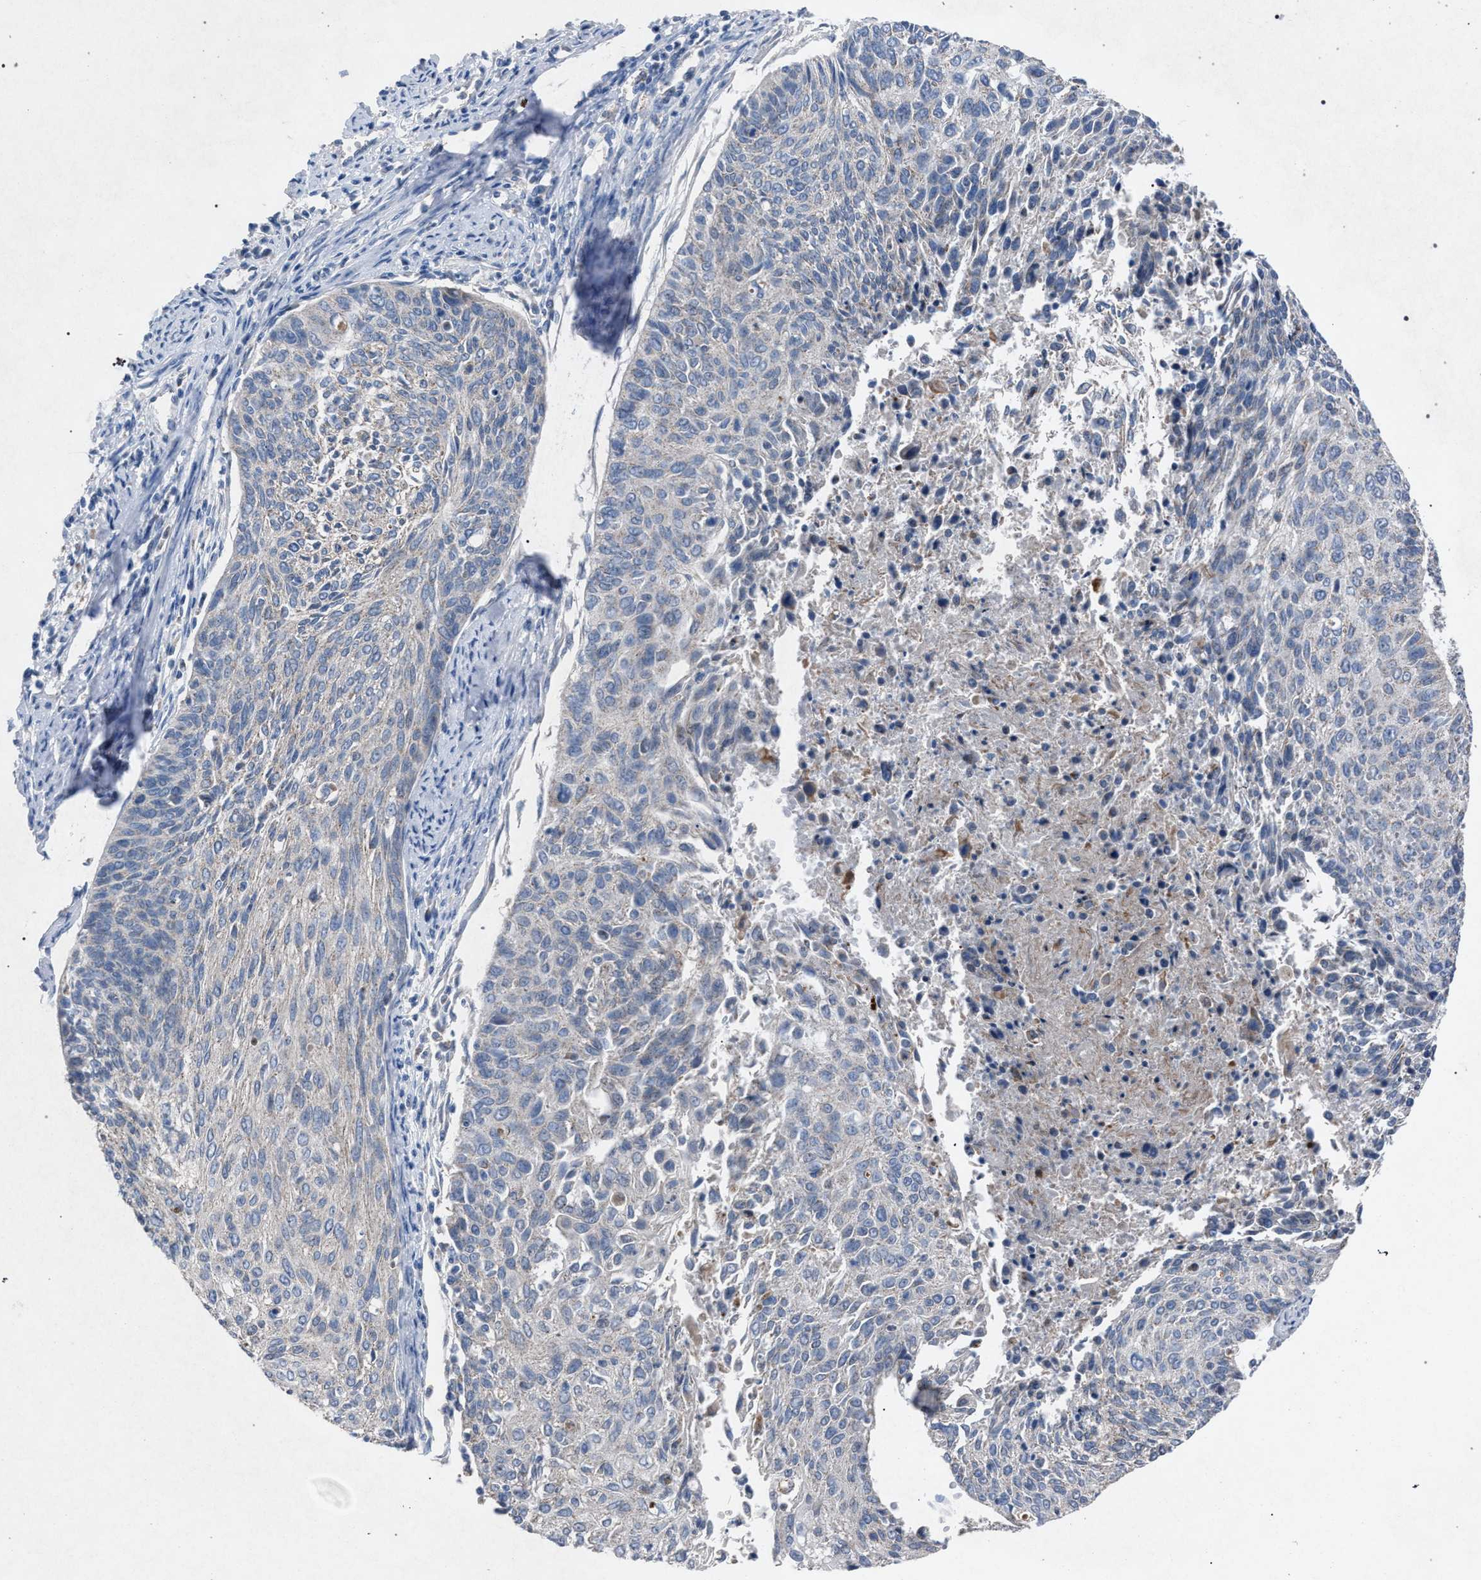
{"staining": {"intensity": "negative", "quantity": "none", "location": "none"}, "tissue": "cervical cancer", "cell_type": "Tumor cells", "image_type": "cancer", "snomed": [{"axis": "morphology", "description": "Squamous cell carcinoma, NOS"}, {"axis": "topography", "description": "Cervix"}], "caption": "Tumor cells are negative for protein expression in human cervical cancer (squamous cell carcinoma).", "gene": "HSD17B4", "patient": {"sex": "female", "age": 55}}